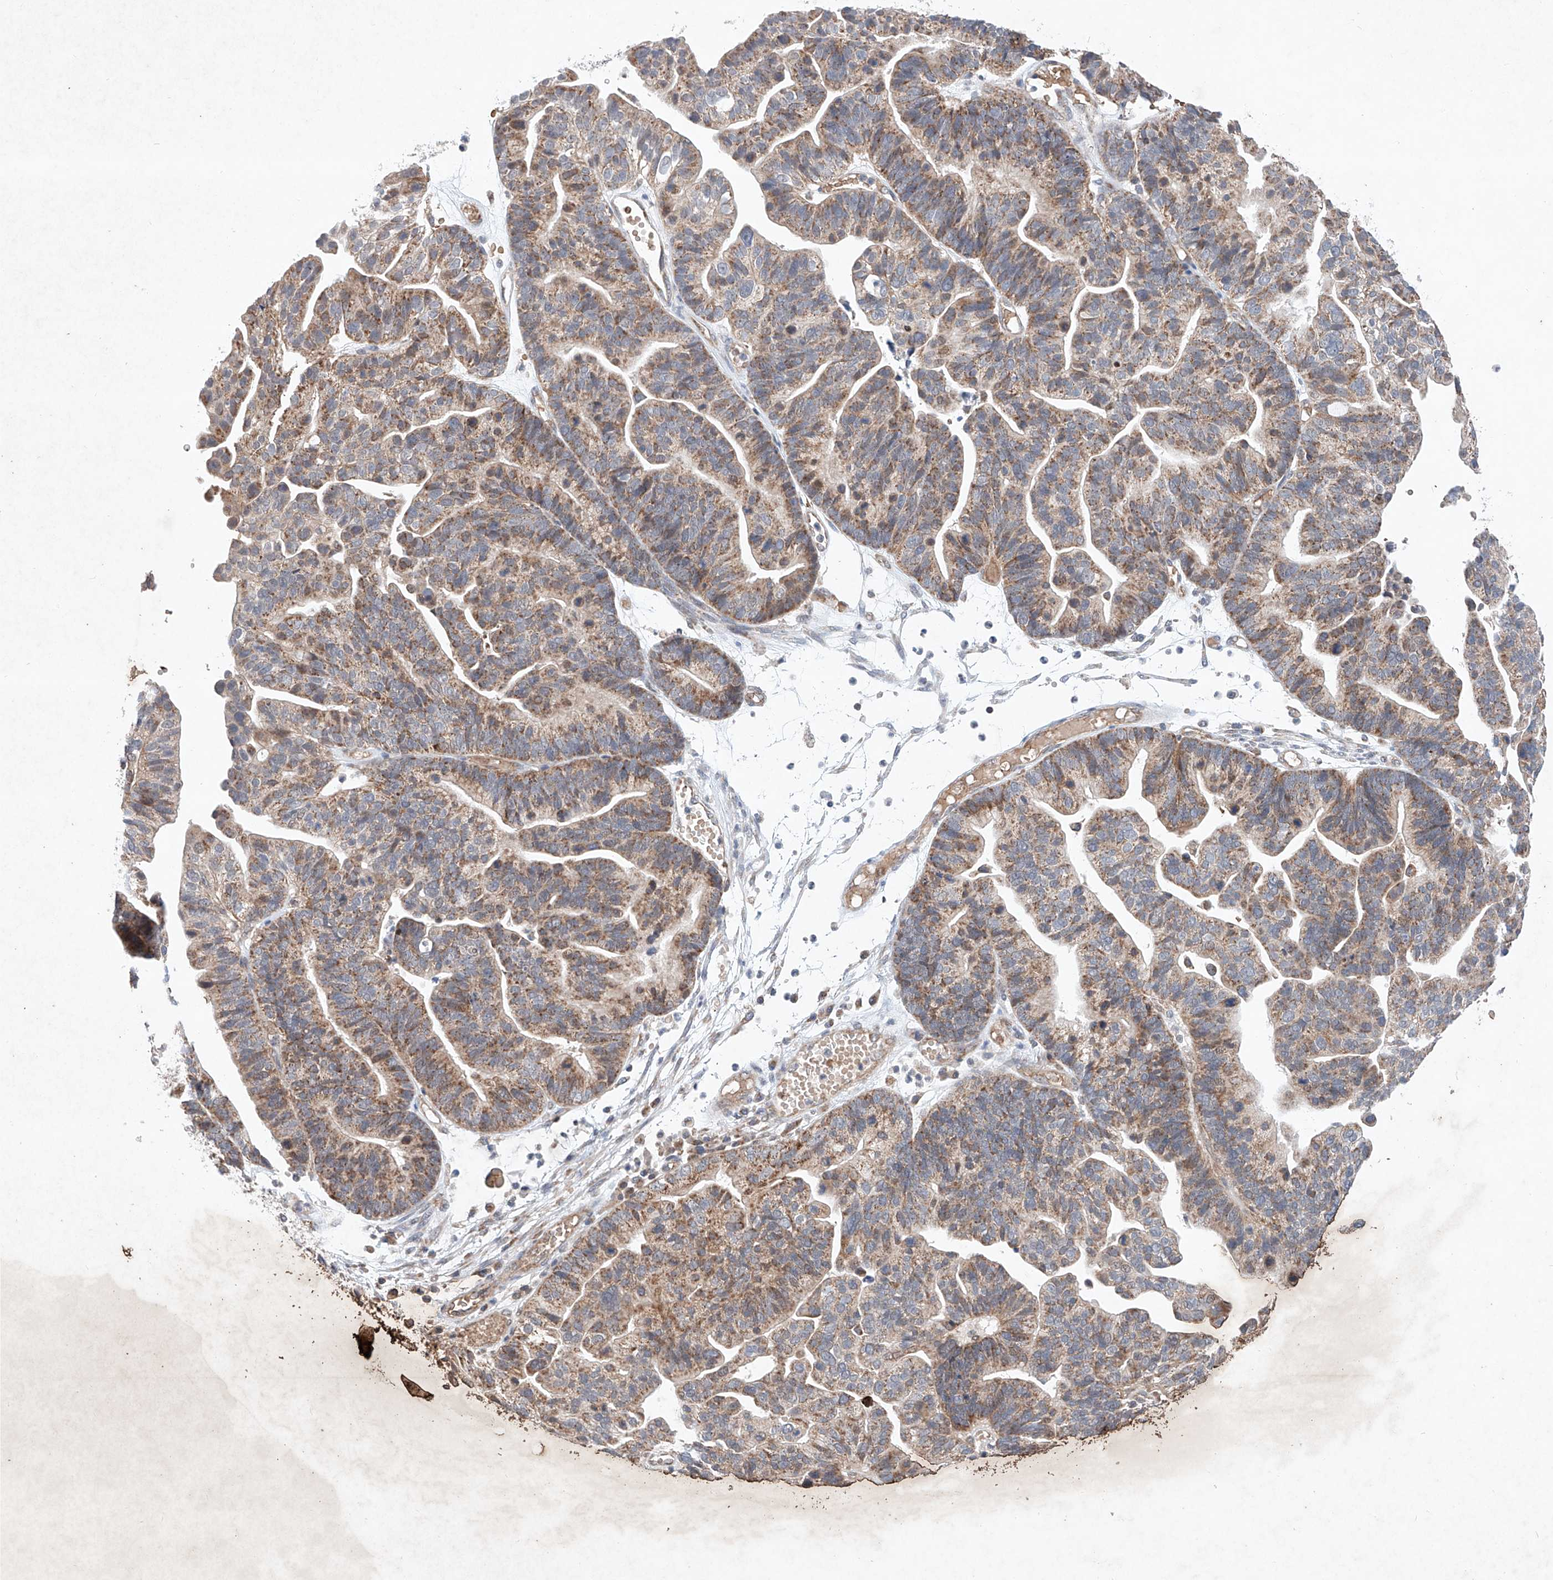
{"staining": {"intensity": "moderate", "quantity": ">75%", "location": "cytoplasmic/membranous"}, "tissue": "ovarian cancer", "cell_type": "Tumor cells", "image_type": "cancer", "snomed": [{"axis": "morphology", "description": "Cystadenocarcinoma, serous, NOS"}, {"axis": "topography", "description": "Ovary"}], "caption": "Immunohistochemical staining of serous cystadenocarcinoma (ovarian) reveals medium levels of moderate cytoplasmic/membranous staining in about >75% of tumor cells.", "gene": "FASTK", "patient": {"sex": "female", "age": 56}}